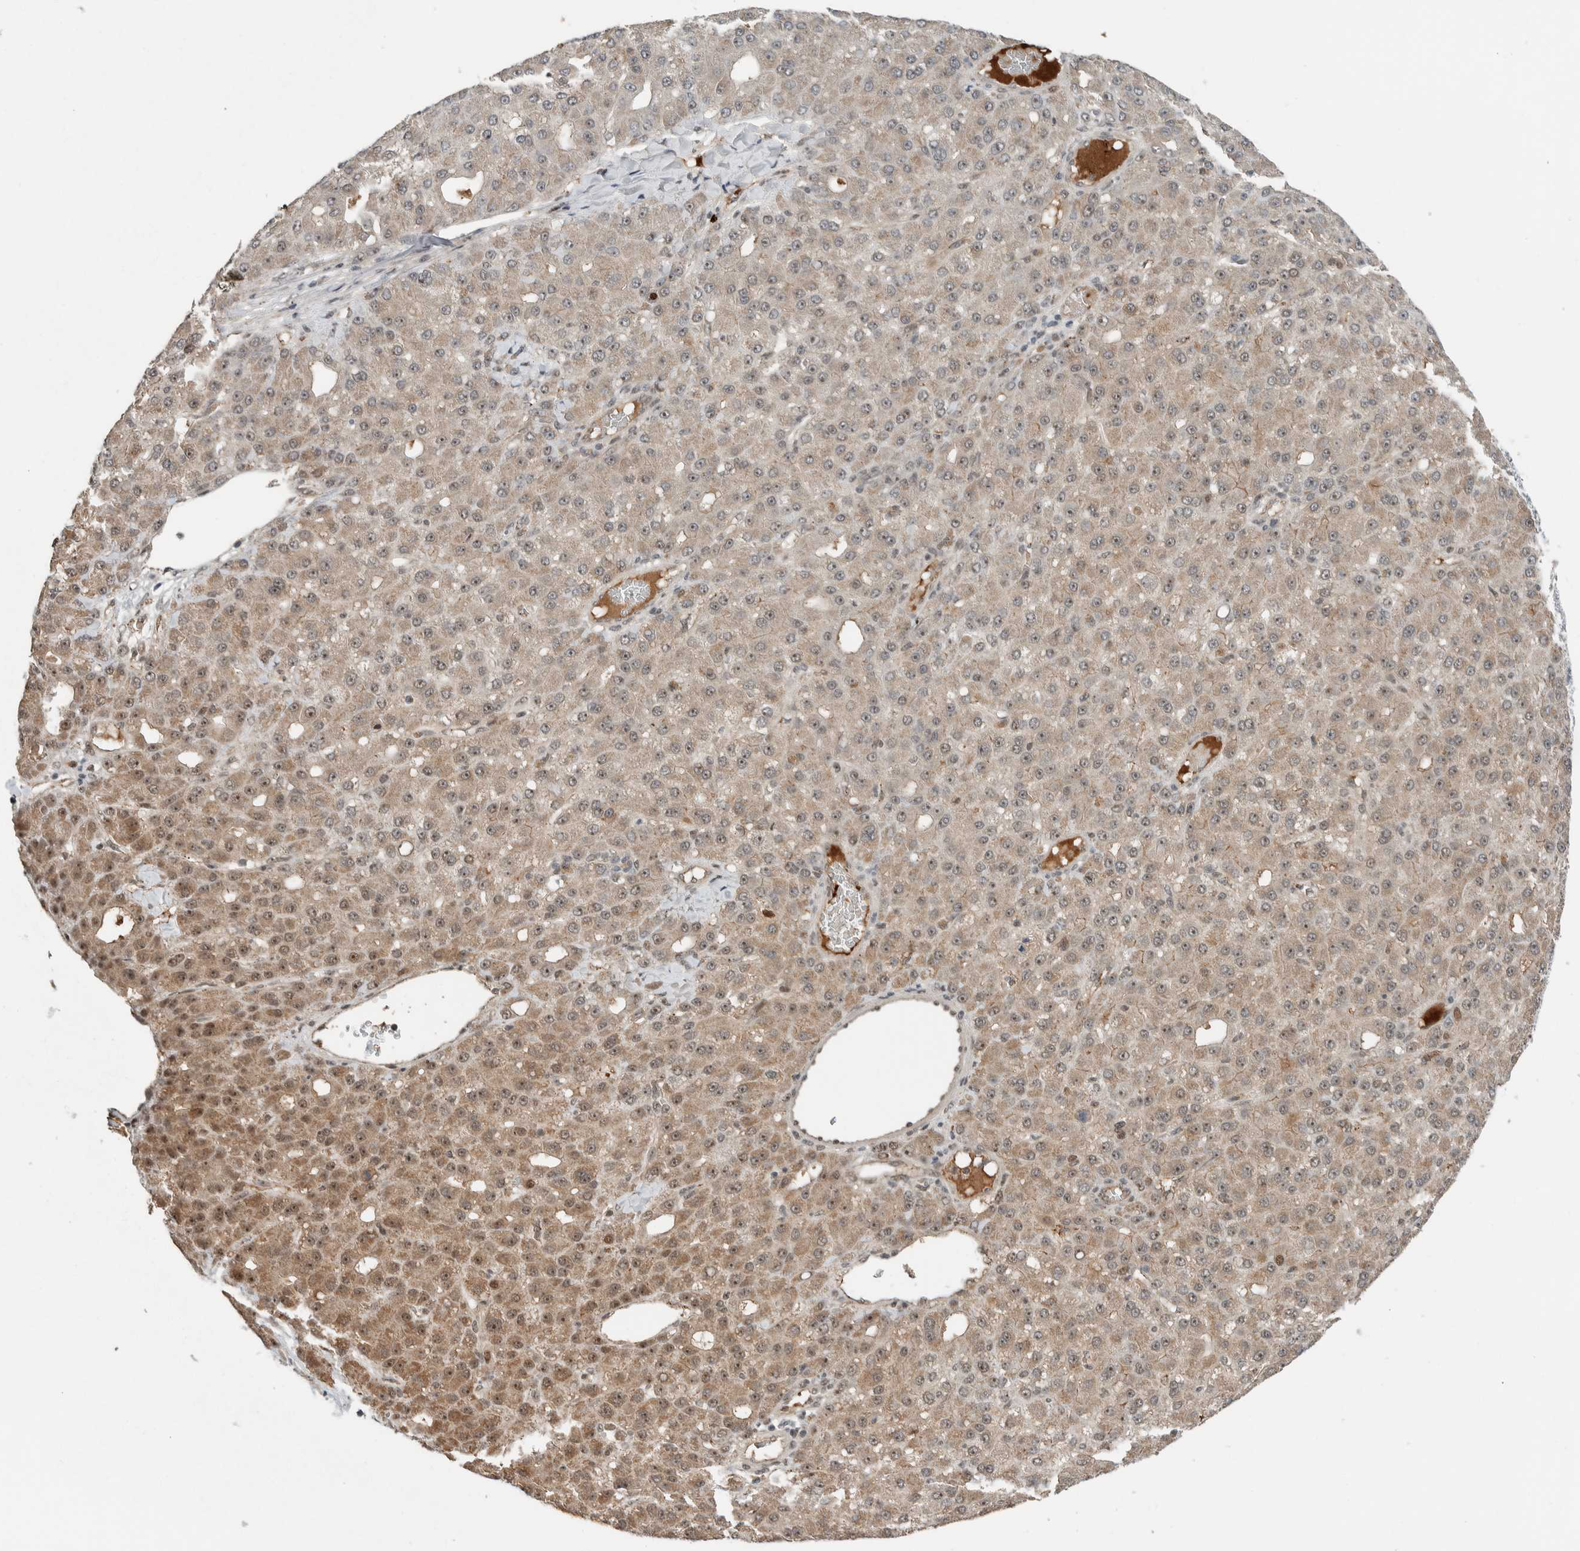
{"staining": {"intensity": "moderate", "quantity": "25%-75%", "location": "cytoplasmic/membranous,nuclear"}, "tissue": "liver cancer", "cell_type": "Tumor cells", "image_type": "cancer", "snomed": [{"axis": "morphology", "description": "Carcinoma, Hepatocellular, NOS"}, {"axis": "topography", "description": "Liver"}], "caption": "IHC photomicrograph of neoplastic tissue: hepatocellular carcinoma (liver) stained using IHC shows medium levels of moderate protein expression localized specifically in the cytoplasmic/membranous and nuclear of tumor cells, appearing as a cytoplasmic/membranous and nuclear brown color.", "gene": "ZFP91", "patient": {"sex": "male", "age": 67}}